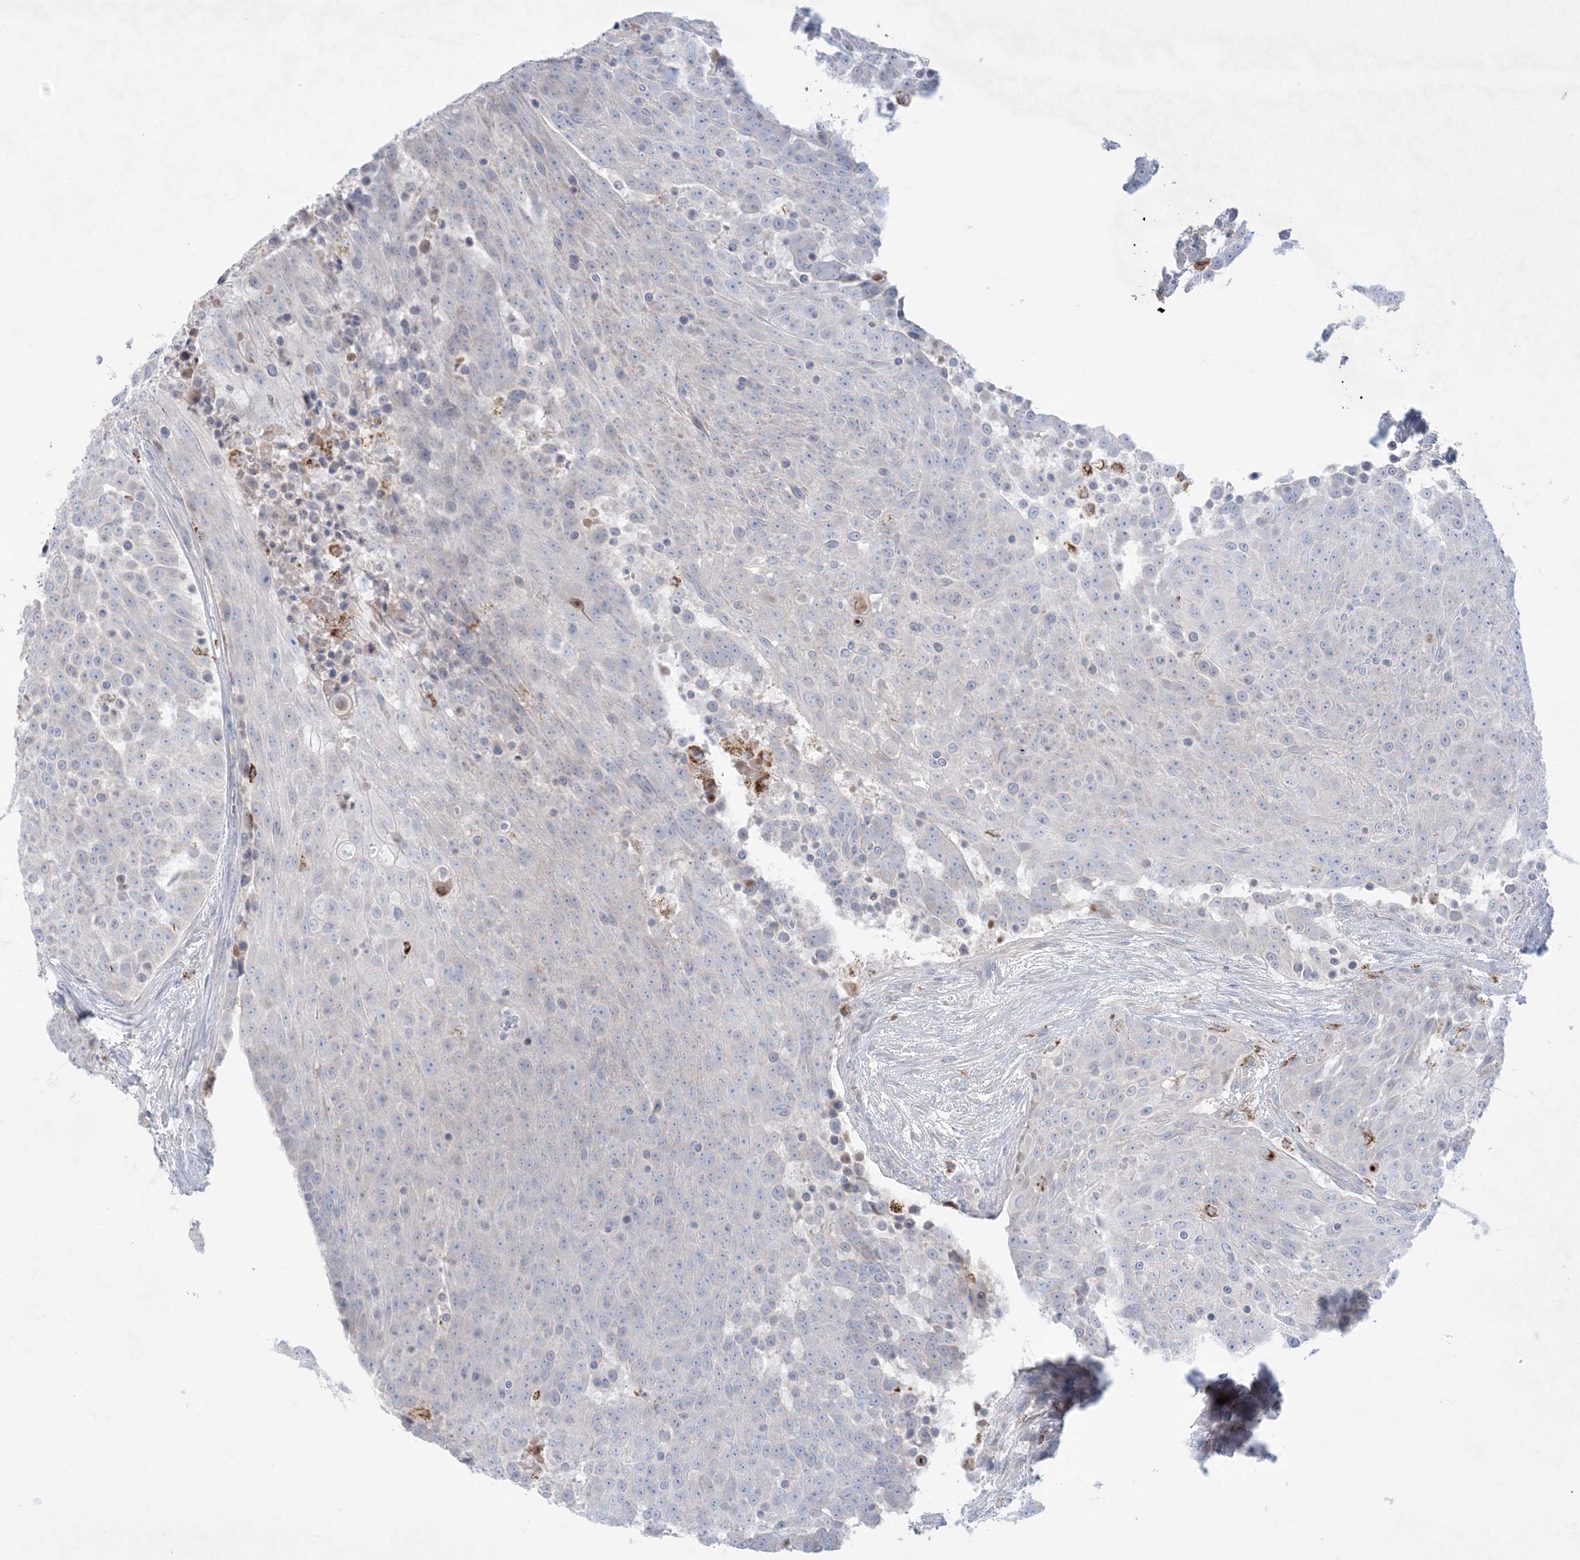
{"staining": {"intensity": "negative", "quantity": "none", "location": "none"}, "tissue": "urothelial cancer", "cell_type": "Tumor cells", "image_type": "cancer", "snomed": [{"axis": "morphology", "description": "Urothelial carcinoma, High grade"}, {"axis": "topography", "description": "Urinary bladder"}], "caption": "A histopathology image of human urothelial carcinoma (high-grade) is negative for staining in tumor cells.", "gene": "KCTD6", "patient": {"sex": "female", "age": 63}}